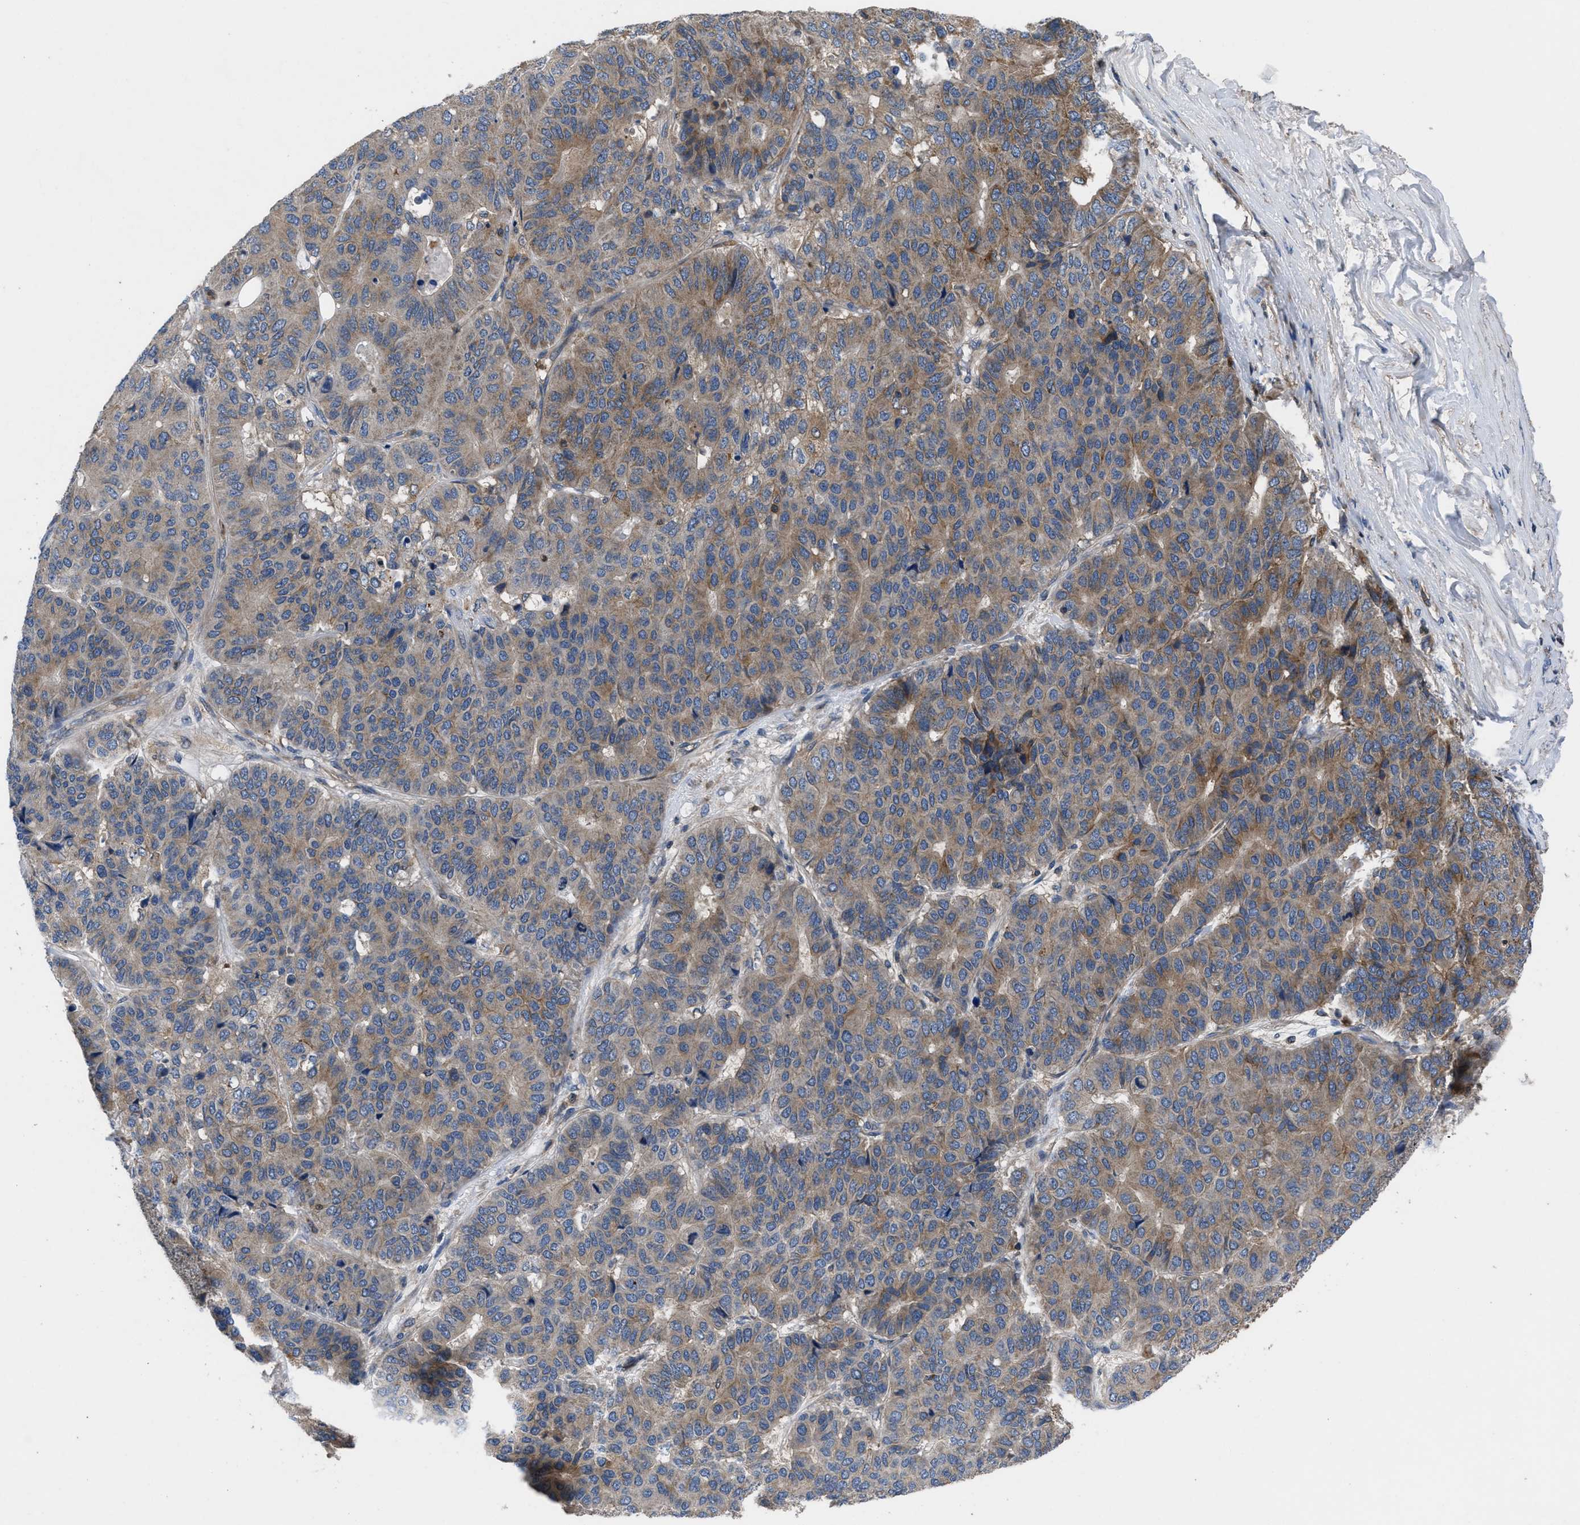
{"staining": {"intensity": "moderate", "quantity": ">75%", "location": "cytoplasmic/membranous"}, "tissue": "pancreatic cancer", "cell_type": "Tumor cells", "image_type": "cancer", "snomed": [{"axis": "morphology", "description": "Adenocarcinoma, NOS"}, {"axis": "topography", "description": "Pancreas"}], "caption": "An image of human pancreatic cancer stained for a protein shows moderate cytoplasmic/membranous brown staining in tumor cells.", "gene": "YBEY", "patient": {"sex": "male", "age": 50}}